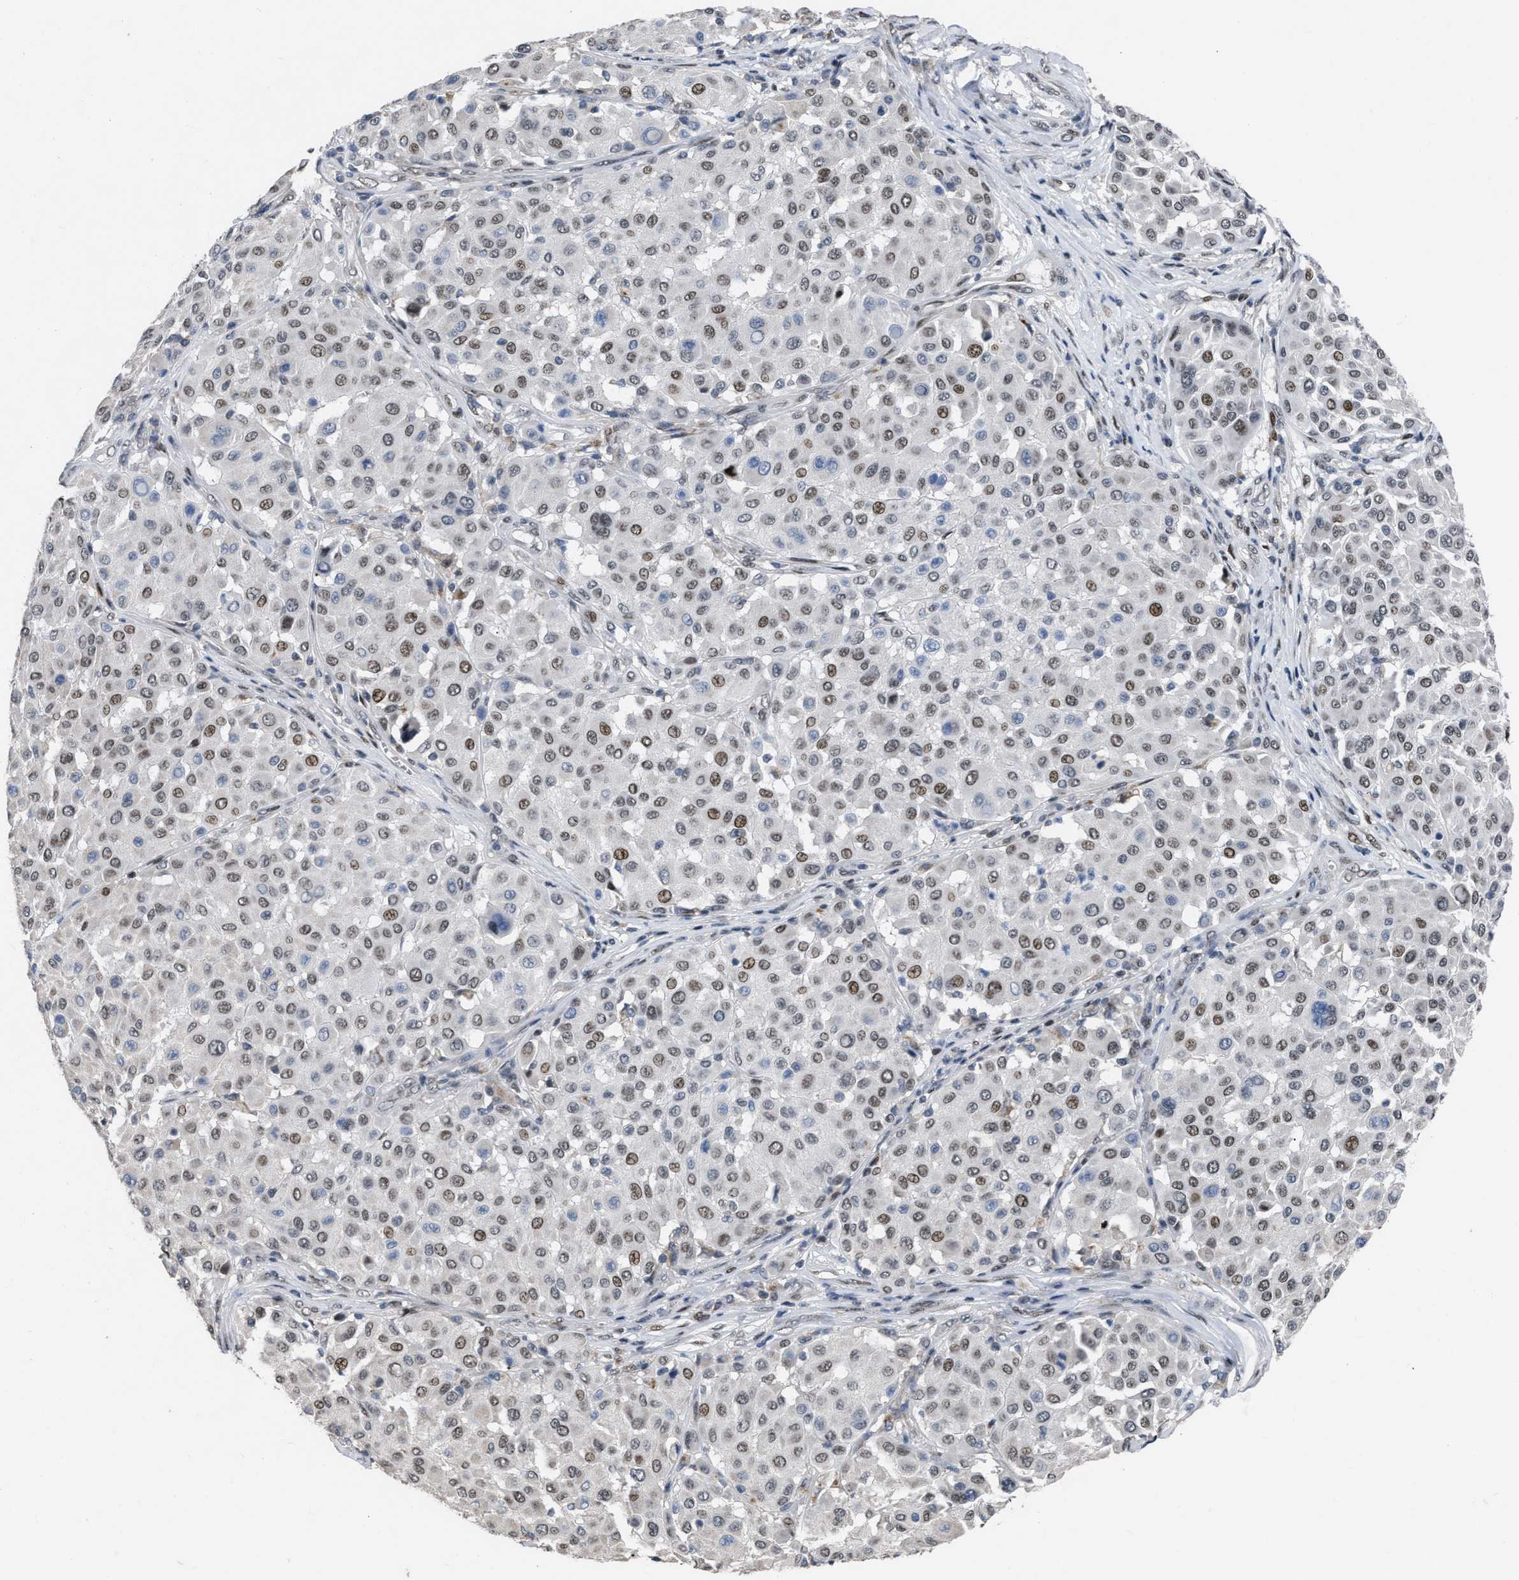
{"staining": {"intensity": "weak", "quantity": ">75%", "location": "nuclear"}, "tissue": "melanoma", "cell_type": "Tumor cells", "image_type": "cancer", "snomed": [{"axis": "morphology", "description": "Malignant melanoma, Metastatic site"}, {"axis": "topography", "description": "Soft tissue"}], "caption": "Immunohistochemical staining of malignant melanoma (metastatic site) reveals weak nuclear protein expression in about >75% of tumor cells. The staining was performed using DAB (3,3'-diaminobenzidine), with brown indicating positive protein expression. Nuclei are stained blue with hematoxylin.", "gene": "SETDB1", "patient": {"sex": "male", "age": 41}}